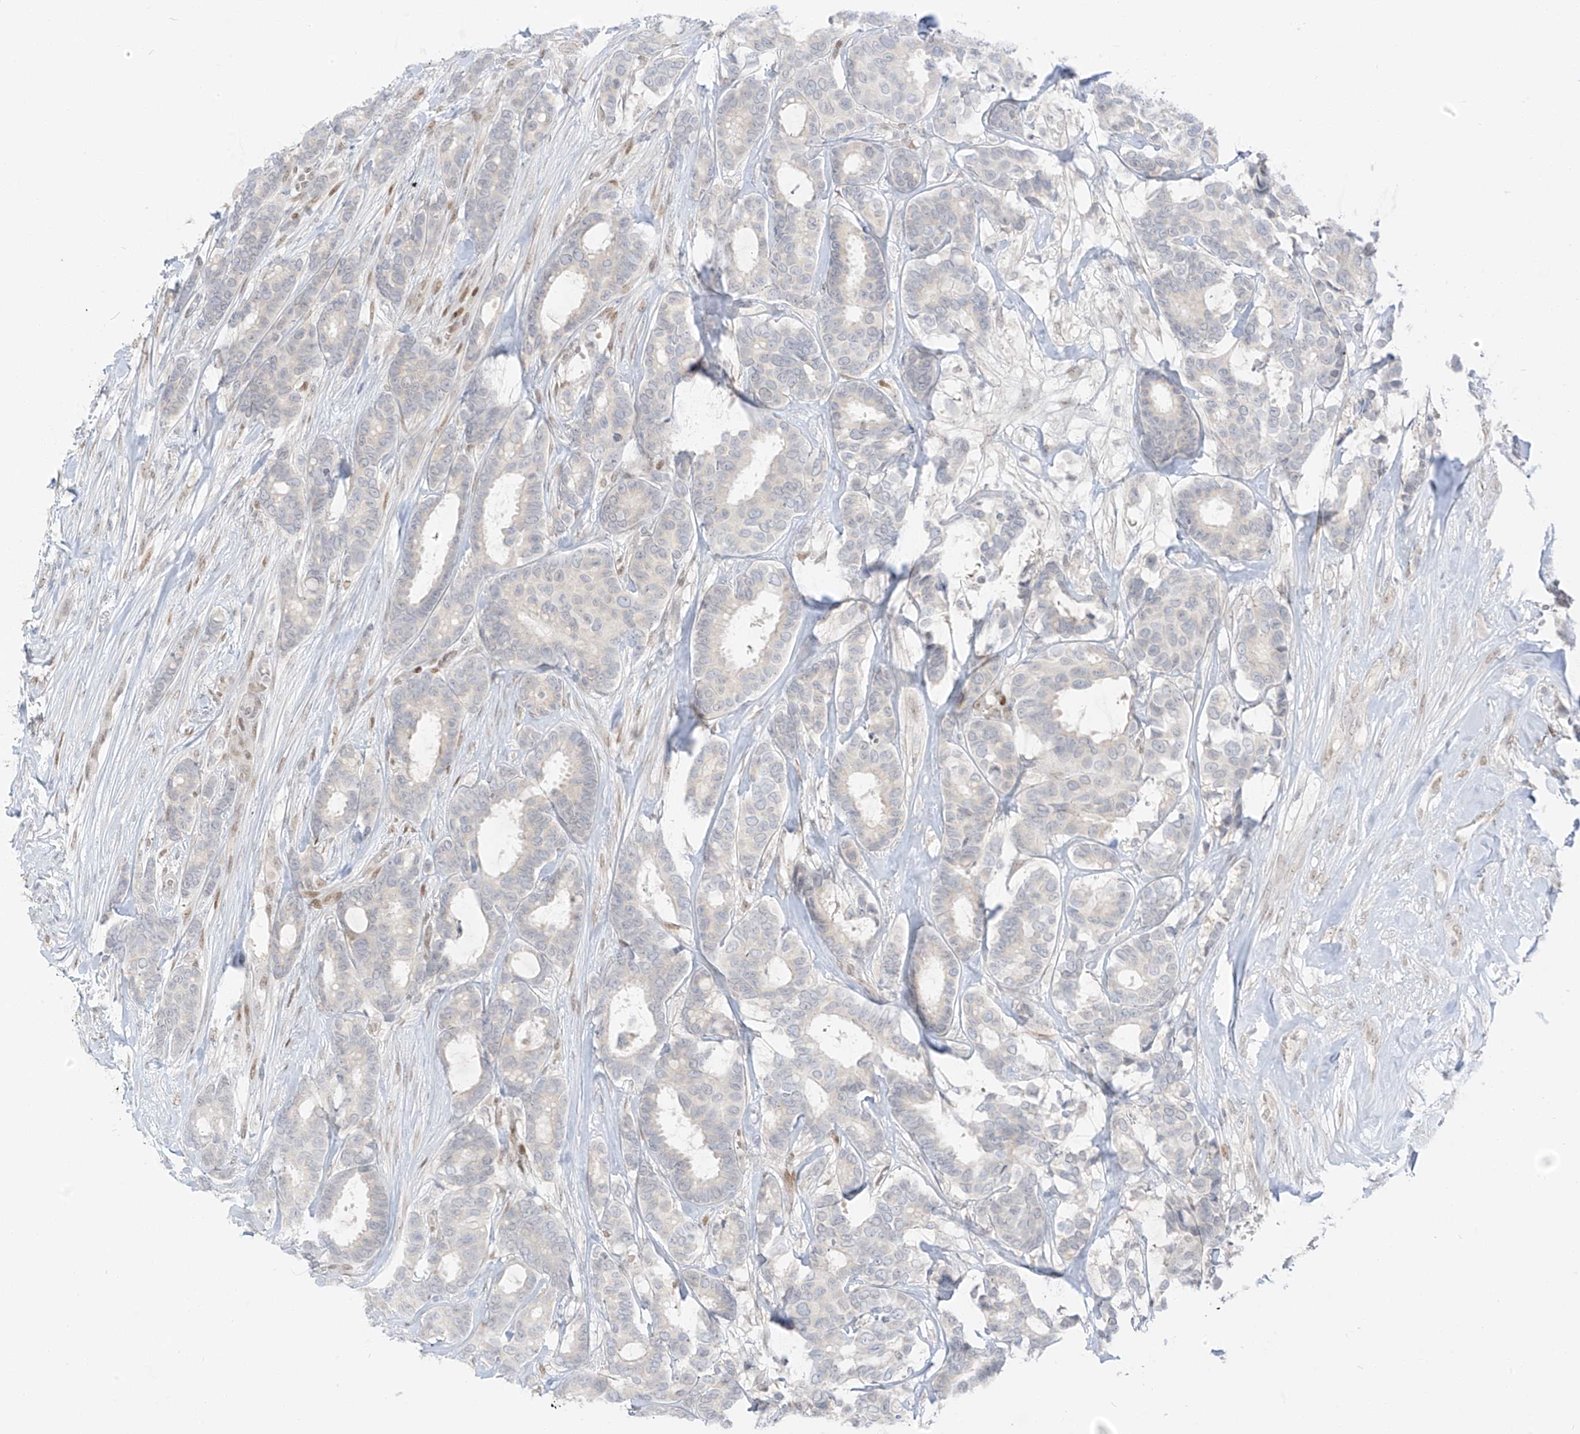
{"staining": {"intensity": "negative", "quantity": "none", "location": "none"}, "tissue": "breast cancer", "cell_type": "Tumor cells", "image_type": "cancer", "snomed": [{"axis": "morphology", "description": "Duct carcinoma"}, {"axis": "topography", "description": "Breast"}], "caption": "An image of breast infiltrating ductal carcinoma stained for a protein displays no brown staining in tumor cells.", "gene": "ZNF774", "patient": {"sex": "female", "age": 87}}